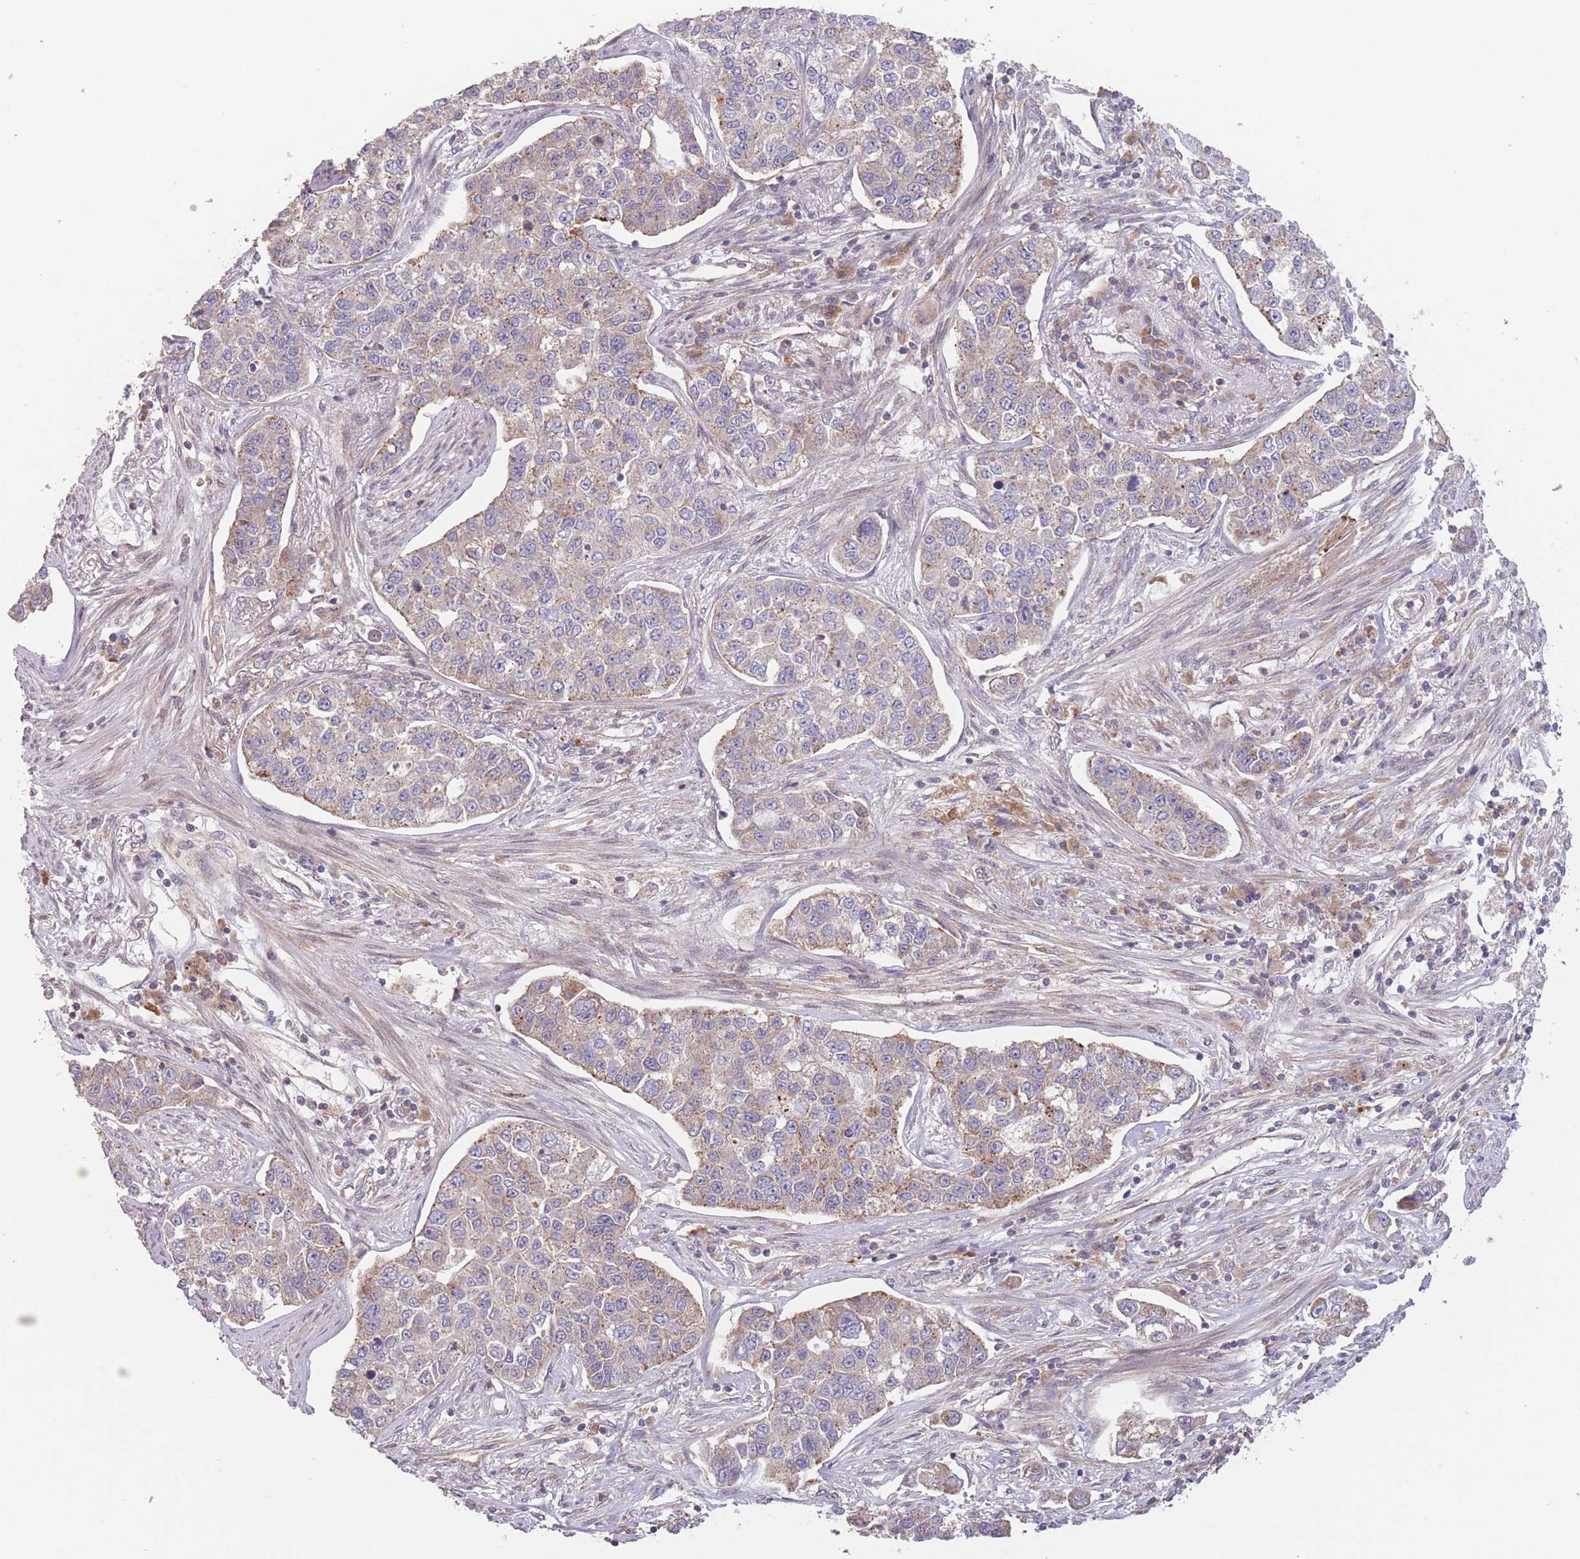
{"staining": {"intensity": "weak", "quantity": "25%-75%", "location": "cytoplasmic/membranous"}, "tissue": "lung cancer", "cell_type": "Tumor cells", "image_type": "cancer", "snomed": [{"axis": "morphology", "description": "Adenocarcinoma, NOS"}, {"axis": "topography", "description": "Lung"}], "caption": "This micrograph shows immunohistochemistry staining of human lung cancer, with low weak cytoplasmic/membranous positivity in approximately 25%-75% of tumor cells.", "gene": "WASHC2A", "patient": {"sex": "male", "age": 49}}